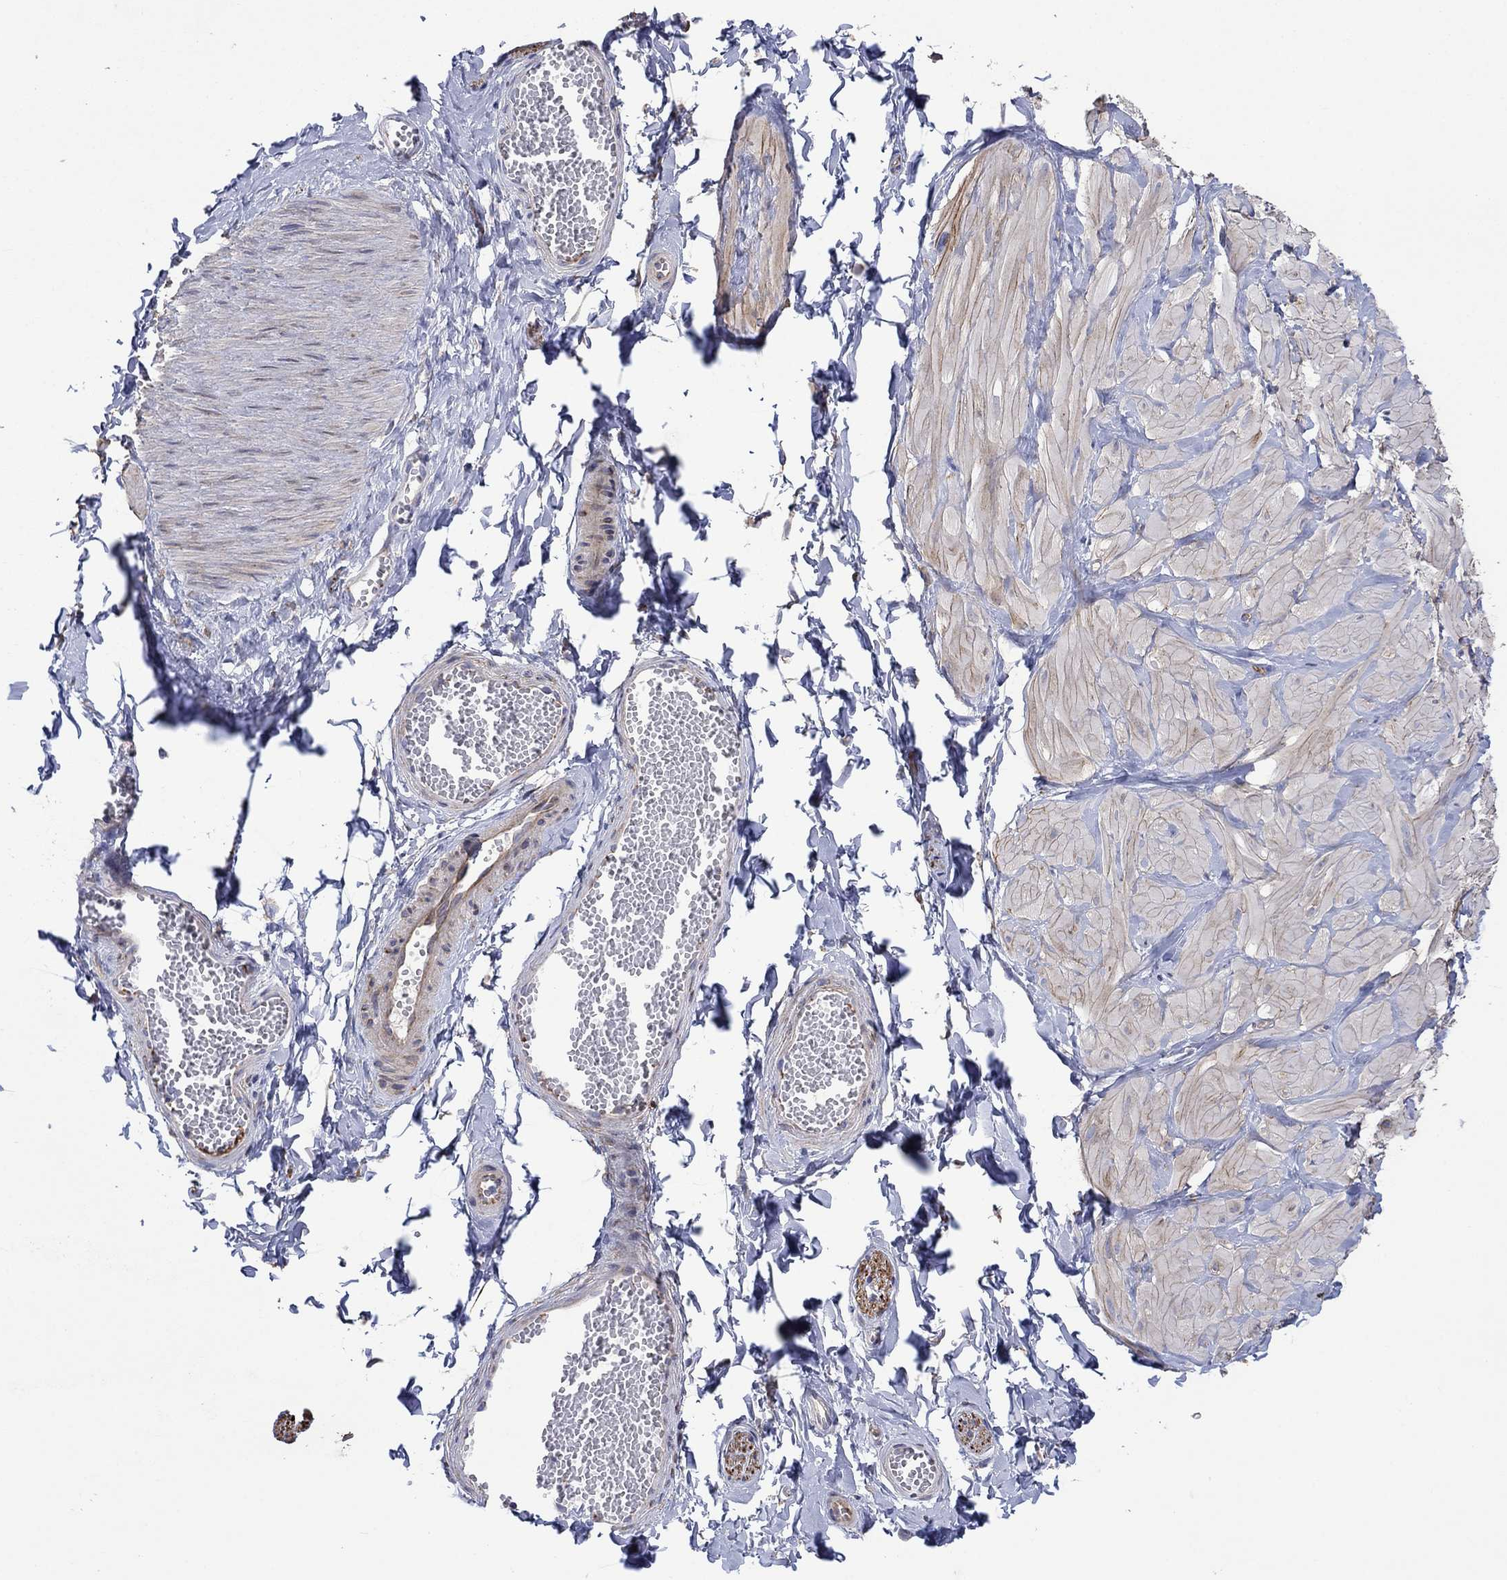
{"staining": {"intensity": "negative", "quantity": "none", "location": "none"}, "tissue": "adipose tissue", "cell_type": "Adipocytes", "image_type": "normal", "snomed": [{"axis": "morphology", "description": "Normal tissue, NOS"}, {"axis": "topography", "description": "Smooth muscle"}, {"axis": "topography", "description": "Peripheral nerve tissue"}], "caption": "Adipose tissue stained for a protein using IHC shows no expression adipocytes.", "gene": "TPRN", "patient": {"sex": "male", "age": 22}}